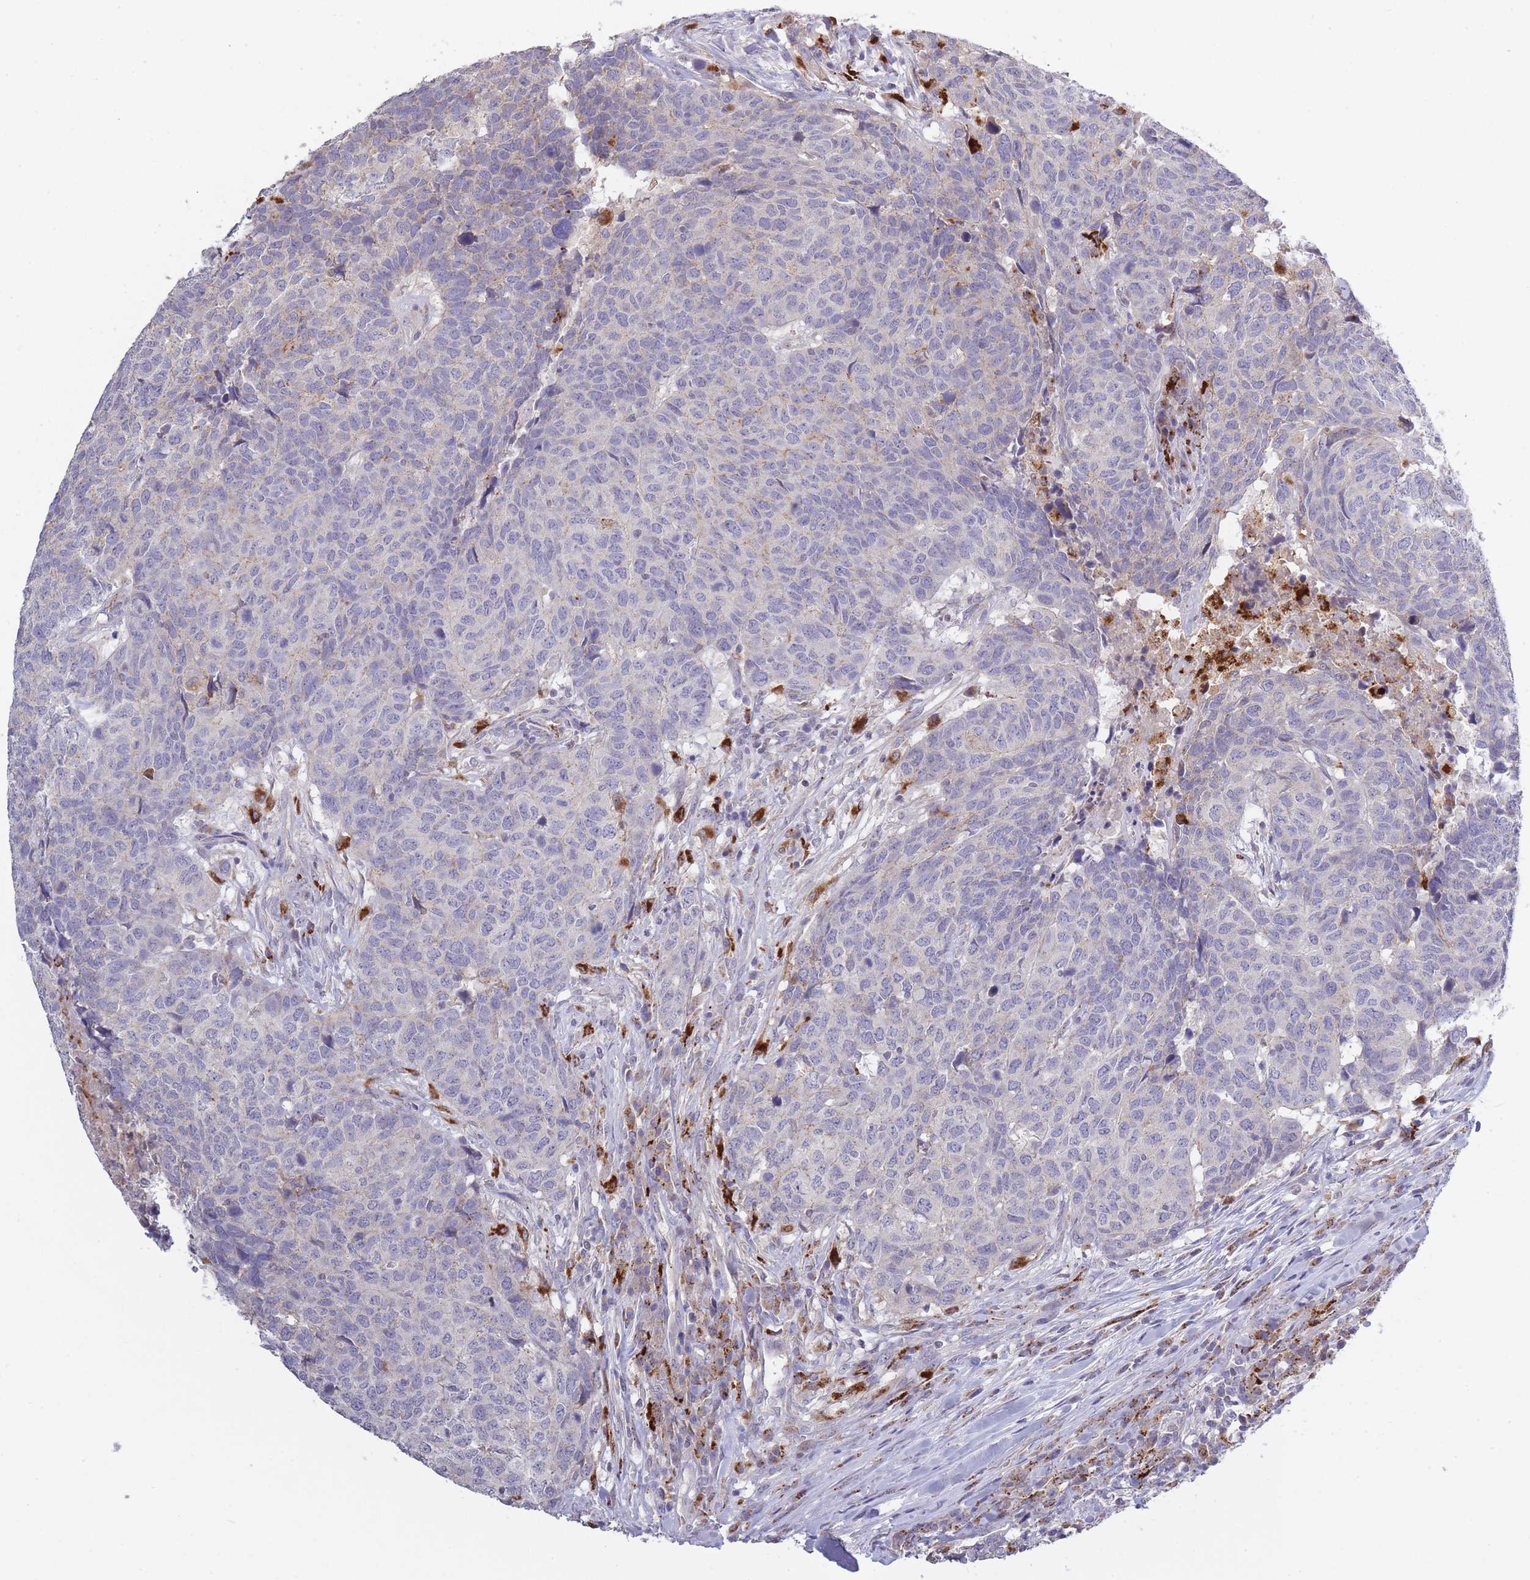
{"staining": {"intensity": "negative", "quantity": "none", "location": "none"}, "tissue": "head and neck cancer", "cell_type": "Tumor cells", "image_type": "cancer", "snomed": [{"axis": "morphology", "description": "Normal tissue, NOS"}, {"axis": "morphology", "description": "Squamous cell carcinoma, NOS"}, {"axis": "topography", "description": "Skeletal muscle"}, {"axis": "topography", "description": "Vascular tissue"}, {"axis": "topography", "description": "Peripheral nerve tissue"}, {"axis": "topography", "description": "Head-Neck"}], "caption": "Immunohistochemistry (IHC) of human head and neck cancer (squamous cell carcinoma) demonstrates no expression in tumor cells.", "gene": "TRIM61", "patient": {"sex": "male", "age": 66}}